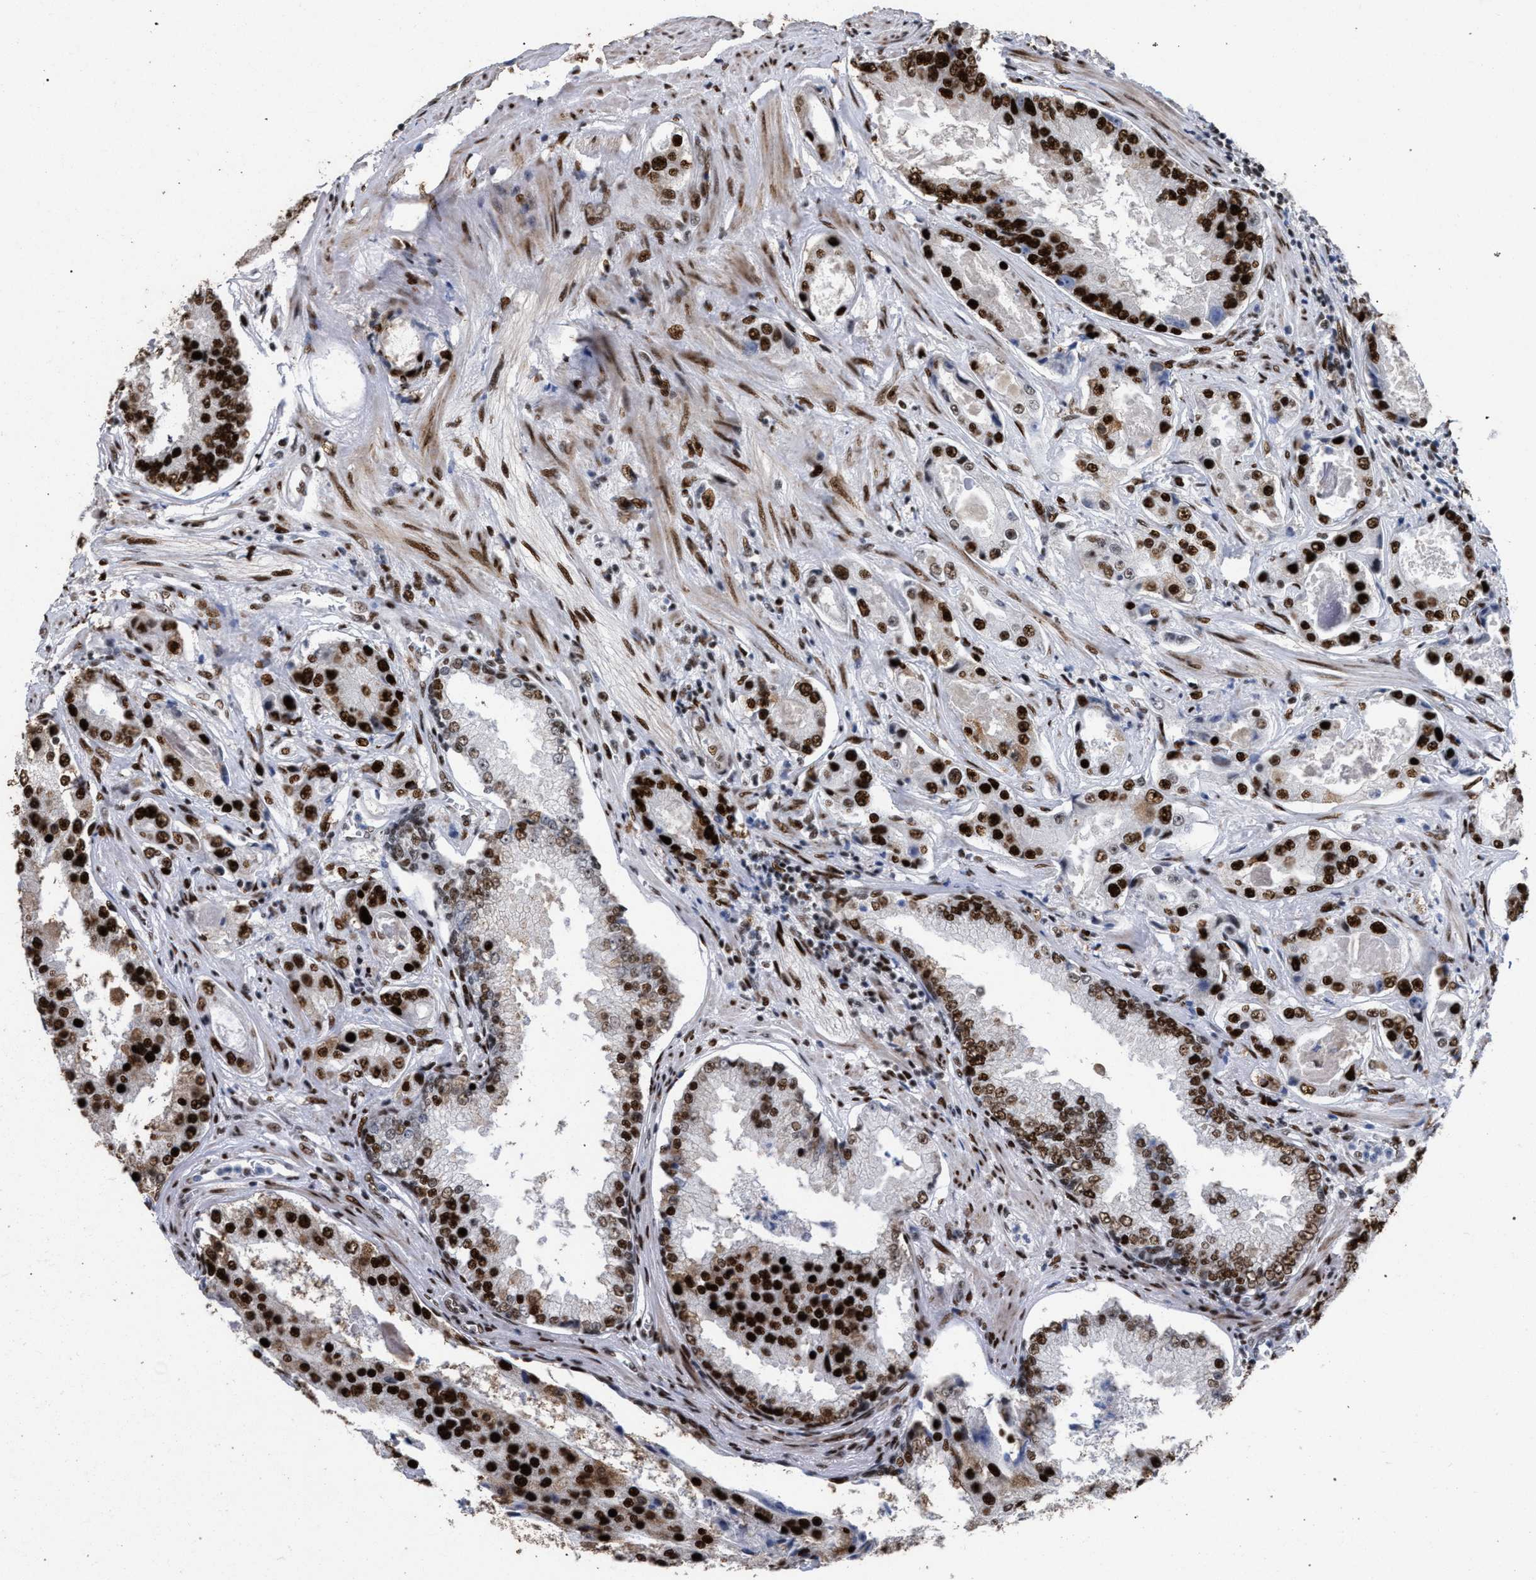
{"staining": {"intensity": "strong", "quantity": ">75%", "location": "nuclear"}, "tissue": "prostate cancer", "cell_type": "Tumor cells", "image_type": "cancer", "snomed": [{"axis": "morphology", "description": "Adenocarcinoma, High grade"}, {"axis": "topography", "description": "Prostate"}], "caption": "IHC of human prostate high-grade adenocarcinoma exhibits high levels of strong nuclear staining in approximately >75% of tumor cells. The staining was performed using DAB (3,3'-diaminobenzidine) to visualize the protein expression in brown, while the nuclei were stained in blue with hematoxylin (Magnification: 20x).", "gene": "TP53BP1", "patient": {"sex": "male", "age": 73}}